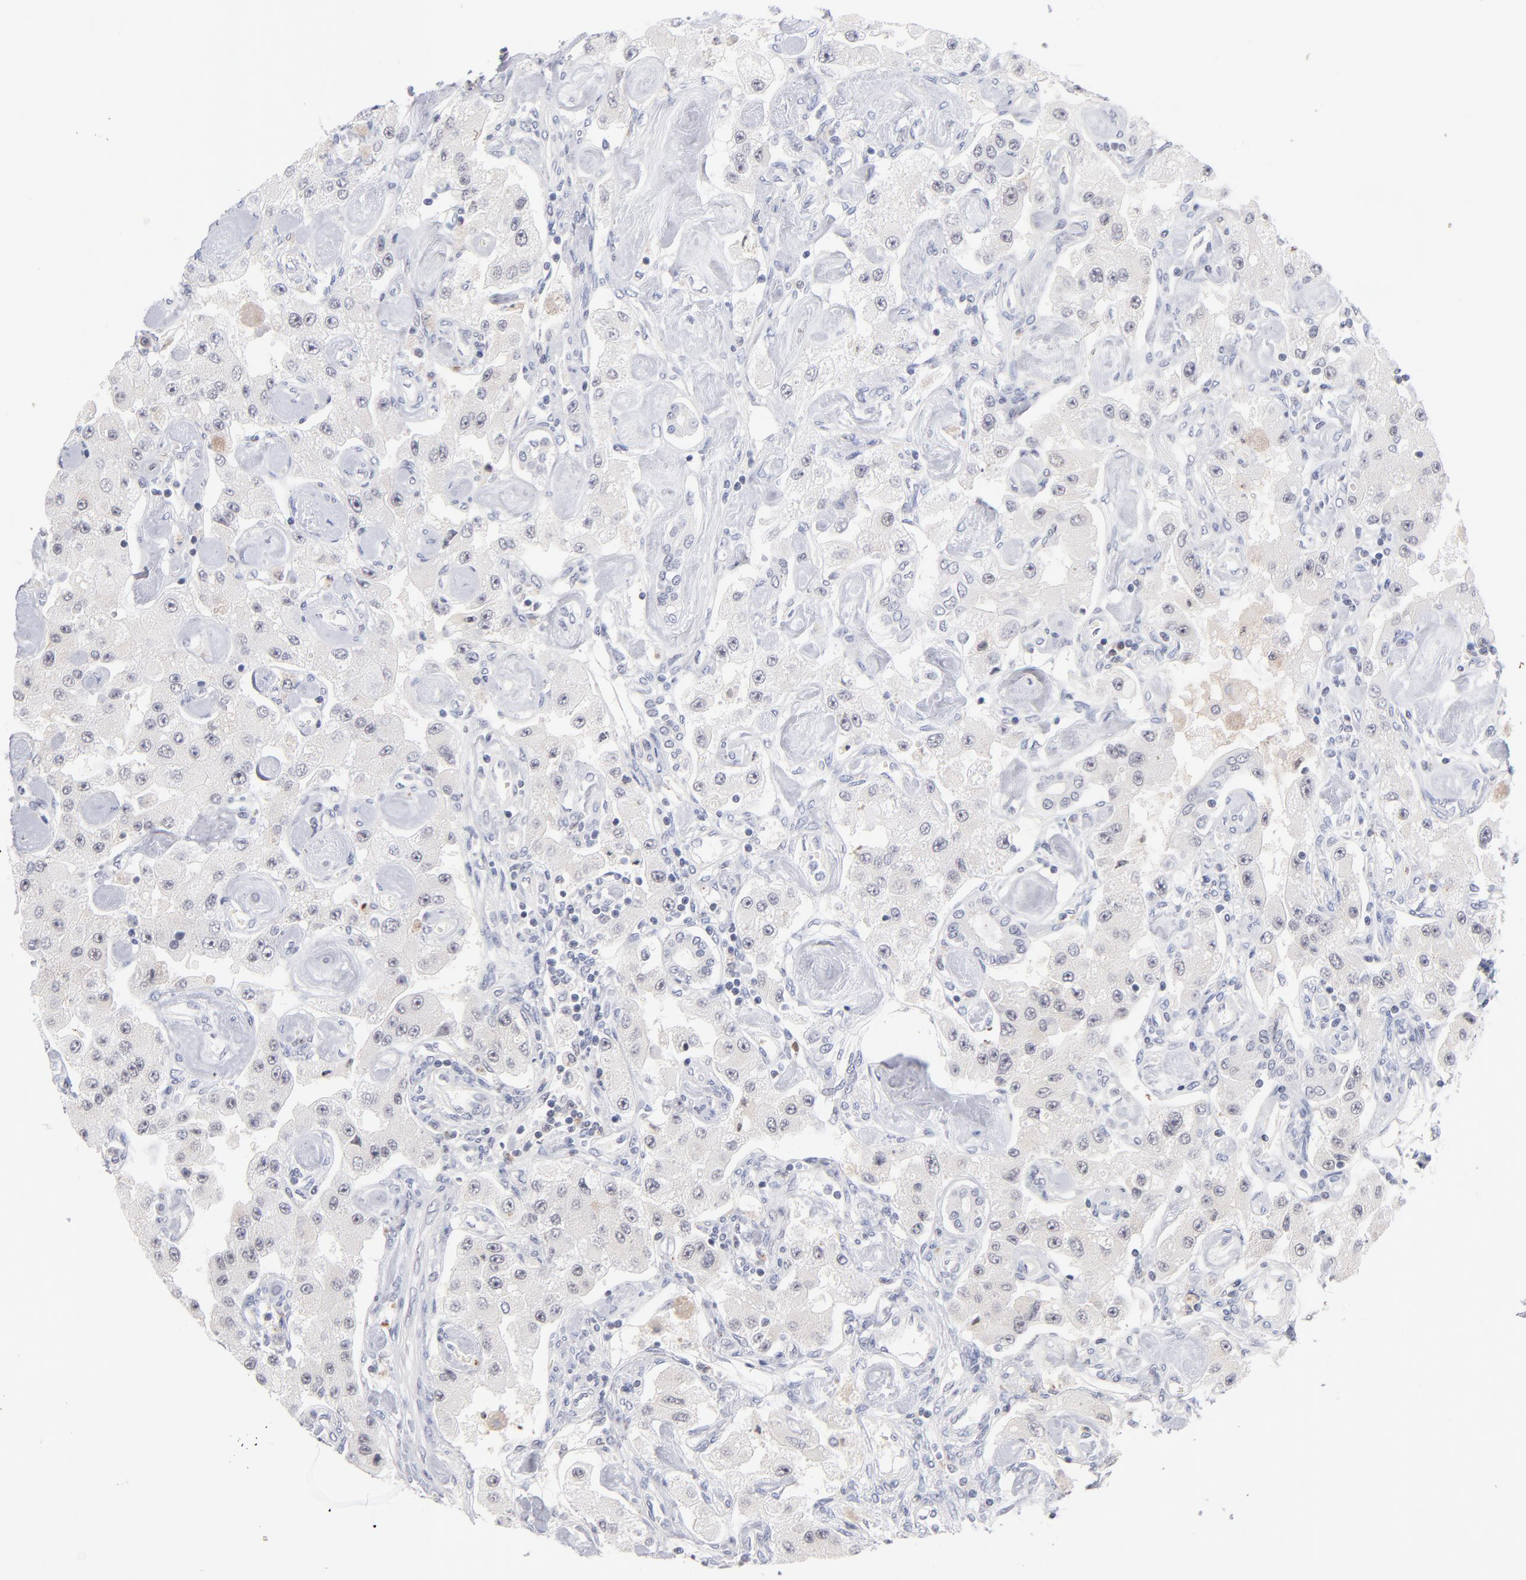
{"staining": {"intensity": "negative", "quantity": "none", "location": "none"}, "tissue": "carcinoid", "cell_type": "Tumor cells", "image_type": "cancer", "snomed": [{"axis": "morphology", "description": "Carcinoid, malignant, NOS"}, {"axis": "topography", "description": "Pancreas"}], "caption": "Histopathology image shows no protein positivity in tumor cells of carcinoid tissue.", "gene": "PARP1", "patient": {"sex": "male", "age": 41}}